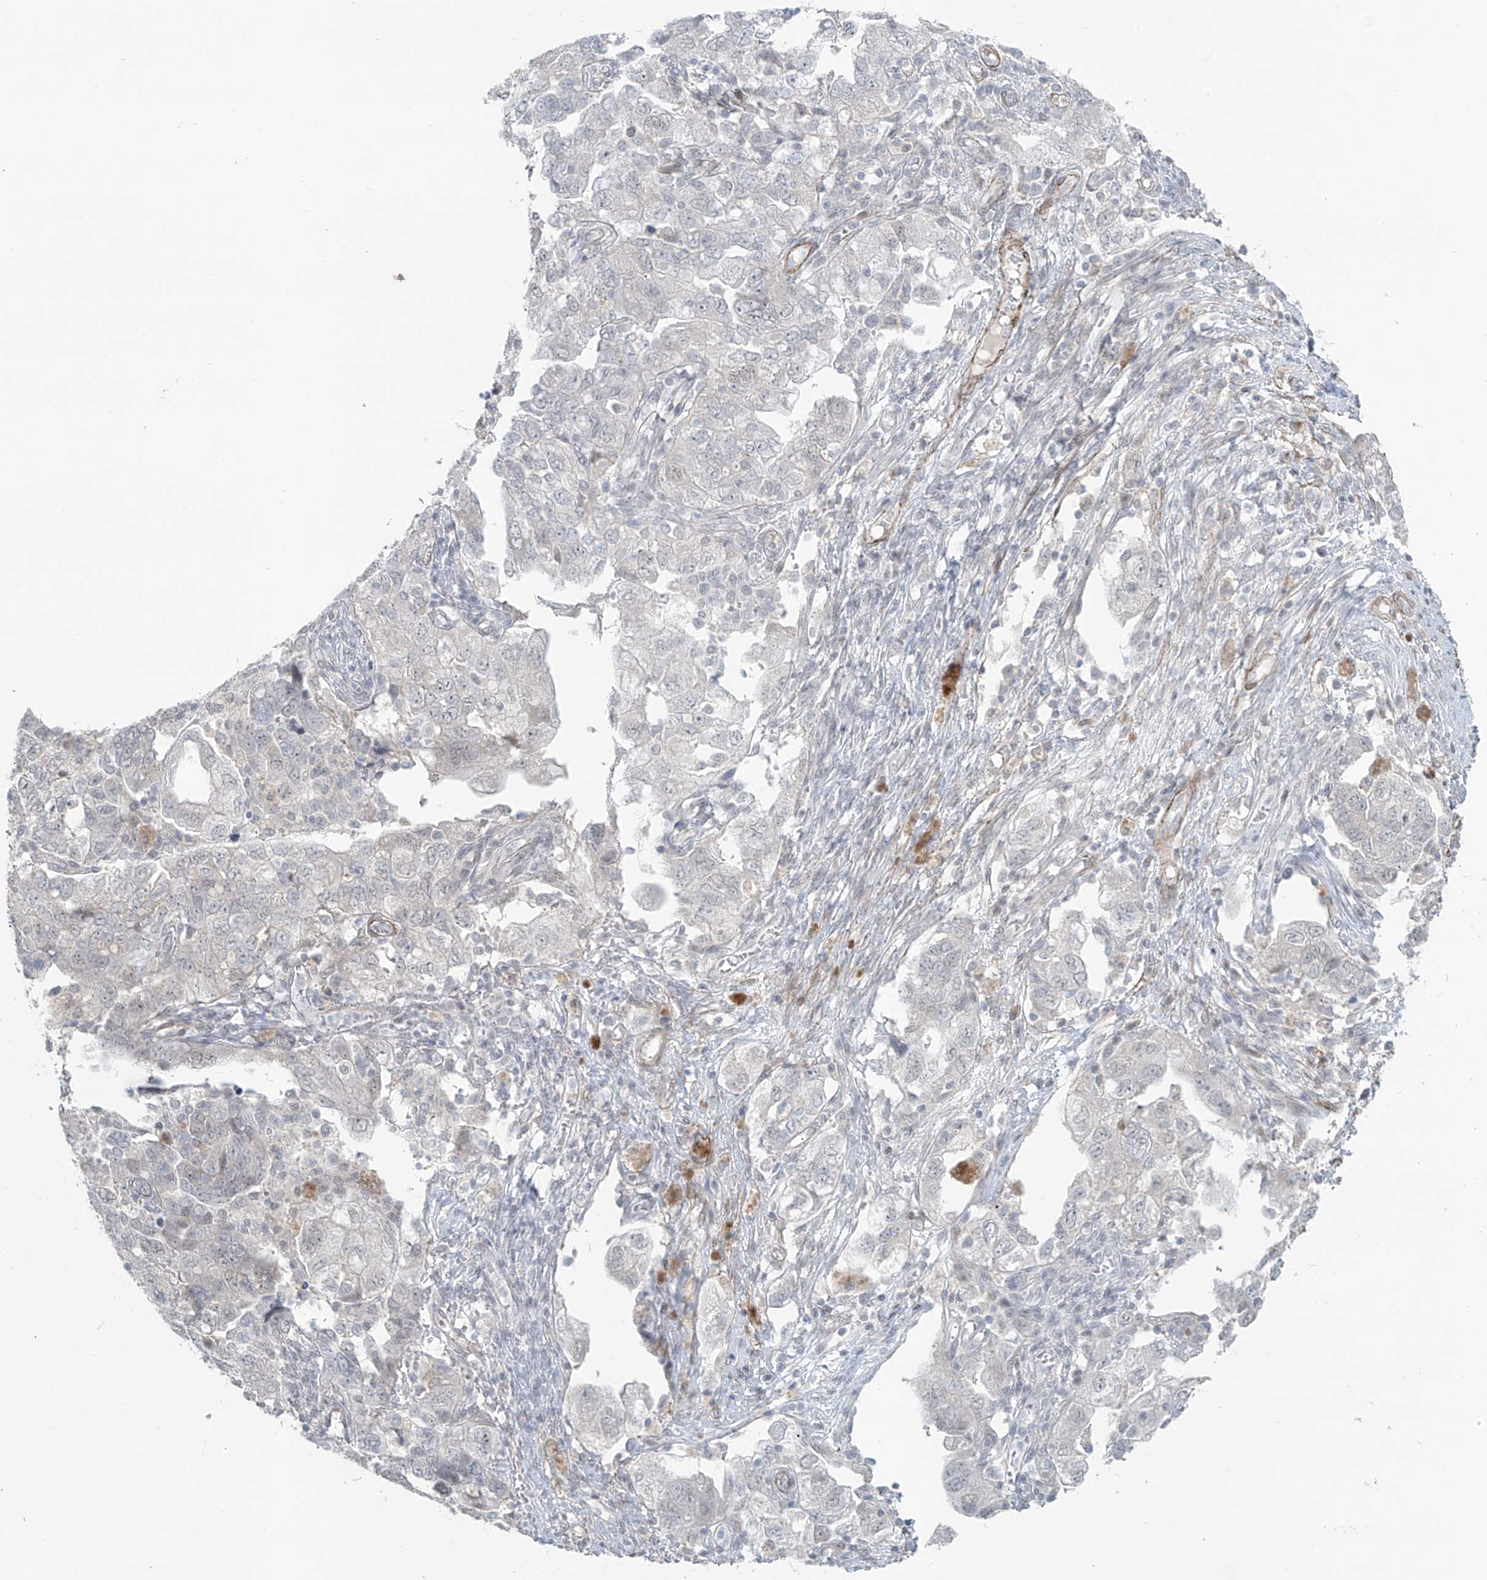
{"staining": {"intensity": "negative", "quantity": "none", "location": "none"}, "tissue": "ovarian cancer", "cell_type": "Tumor cells", "image_type": "cancer", "snomed": [{"axis": "morphology", "description": "Carcinoma, NOS"}, {"axis": "morphology", "description": "Cystadenocarcinoma, serous, NOS"}, {"axis": "topography", "description": "Ovary"}], "caption": "Immunohistochemistry photomicrograph of neoplastic tissue: human ovarian cancer stained with DAB demonstrates no significant protein staining in tumor cells.", "gene": "RASGEF1A", "patient": {"sex": "female", "age": 69}}